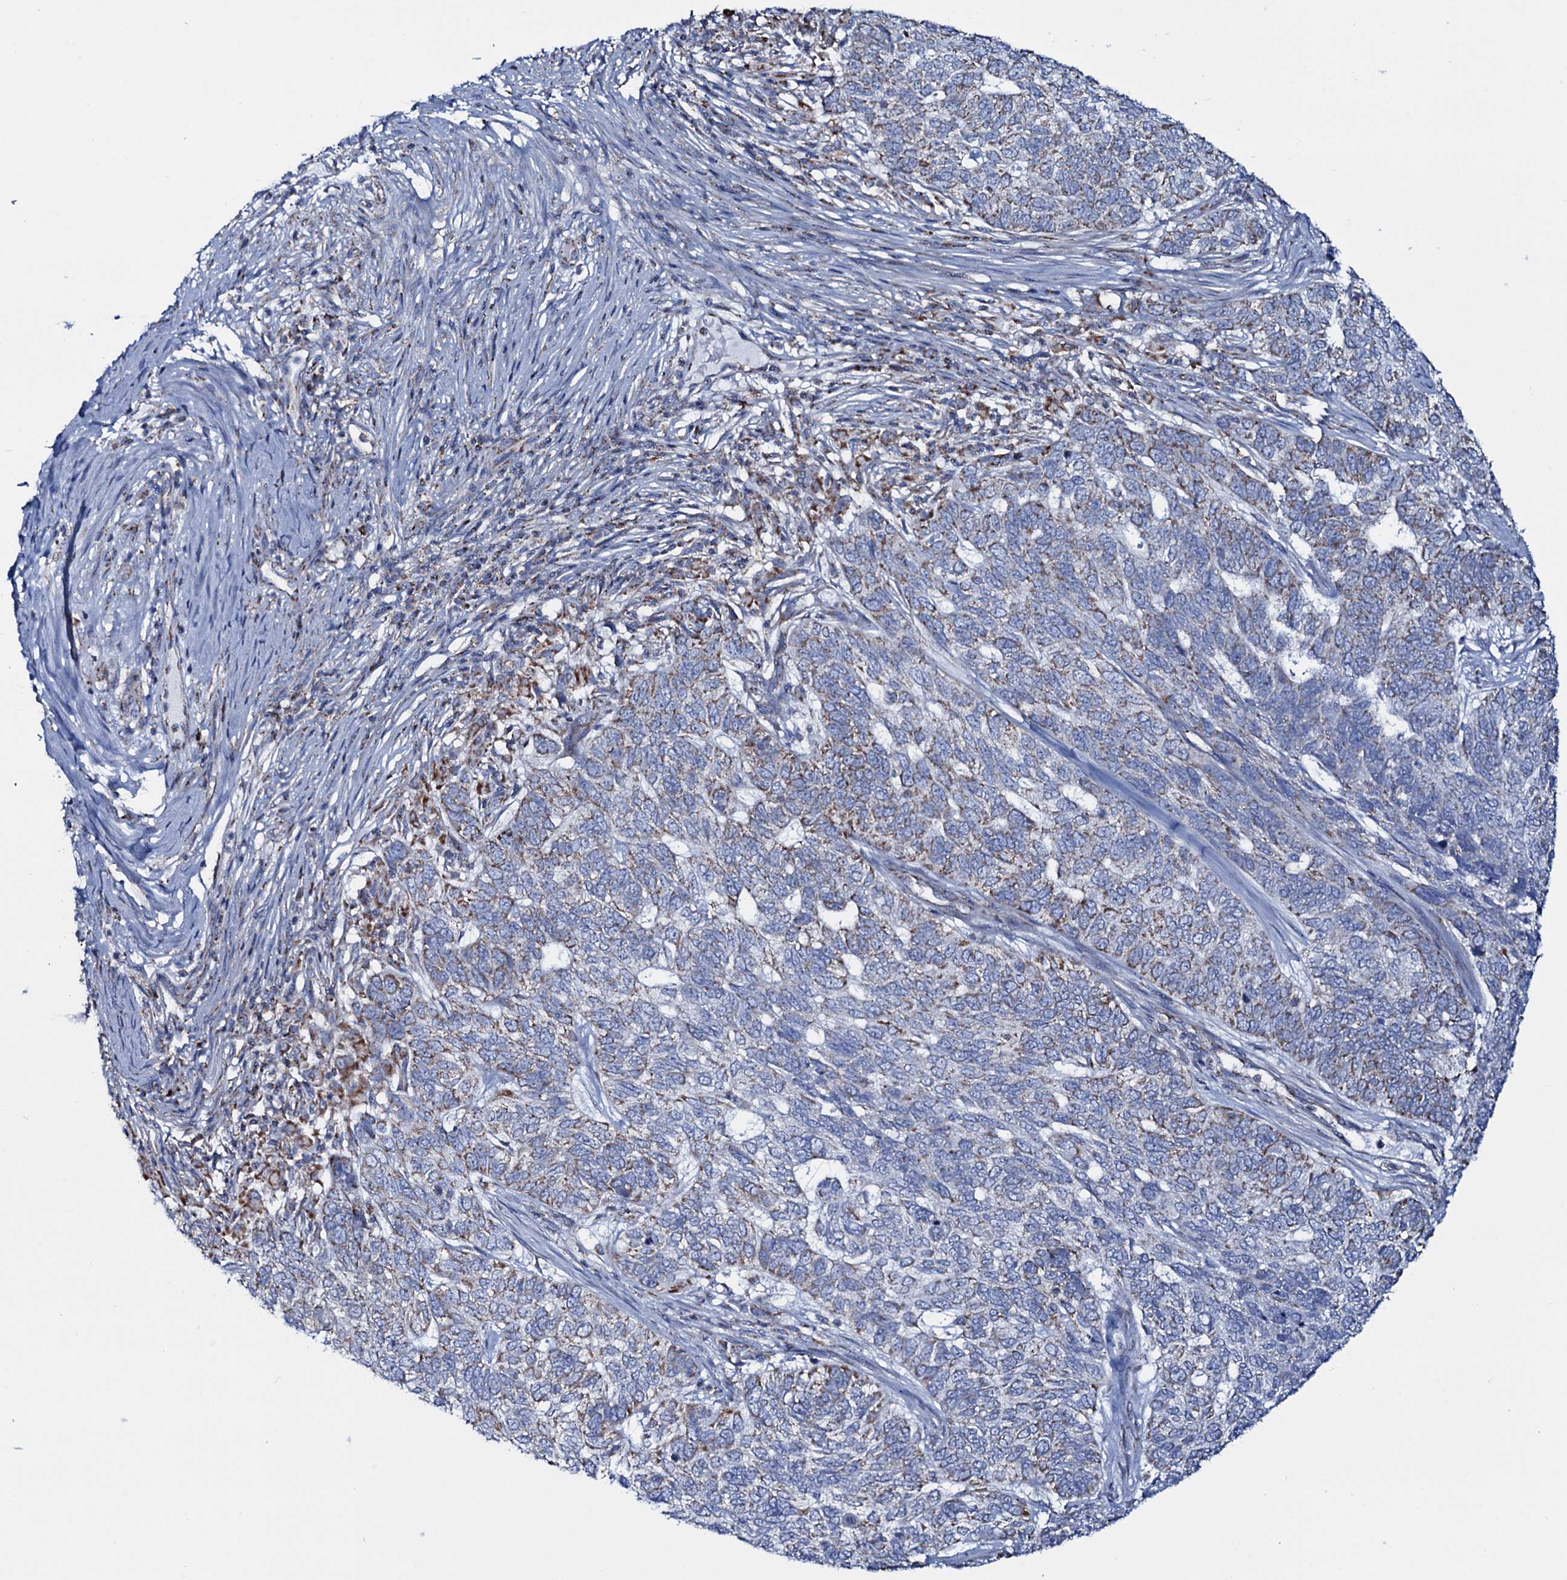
{"staining": {"intensity": "moderate", "quantity": "25%-75%", "location": "cytoplasmic/membranous"}, "tissue": "skin cancer", "cell_type": "Tumor cells", "image_type": "cancer", "snomed": [{"axis": "morphology", "description": "Basal cell carcinoma"}, {"axis": "topography", "description": "Skin"}], "caption": "The immunohistochemical stain highlights moderate cytoplasmic/membranous positivity in tumor cells of skin basal cell carcinoma tissue.", "gene": "MRPS35", "patient": {"sex": "female", "age": 65}}